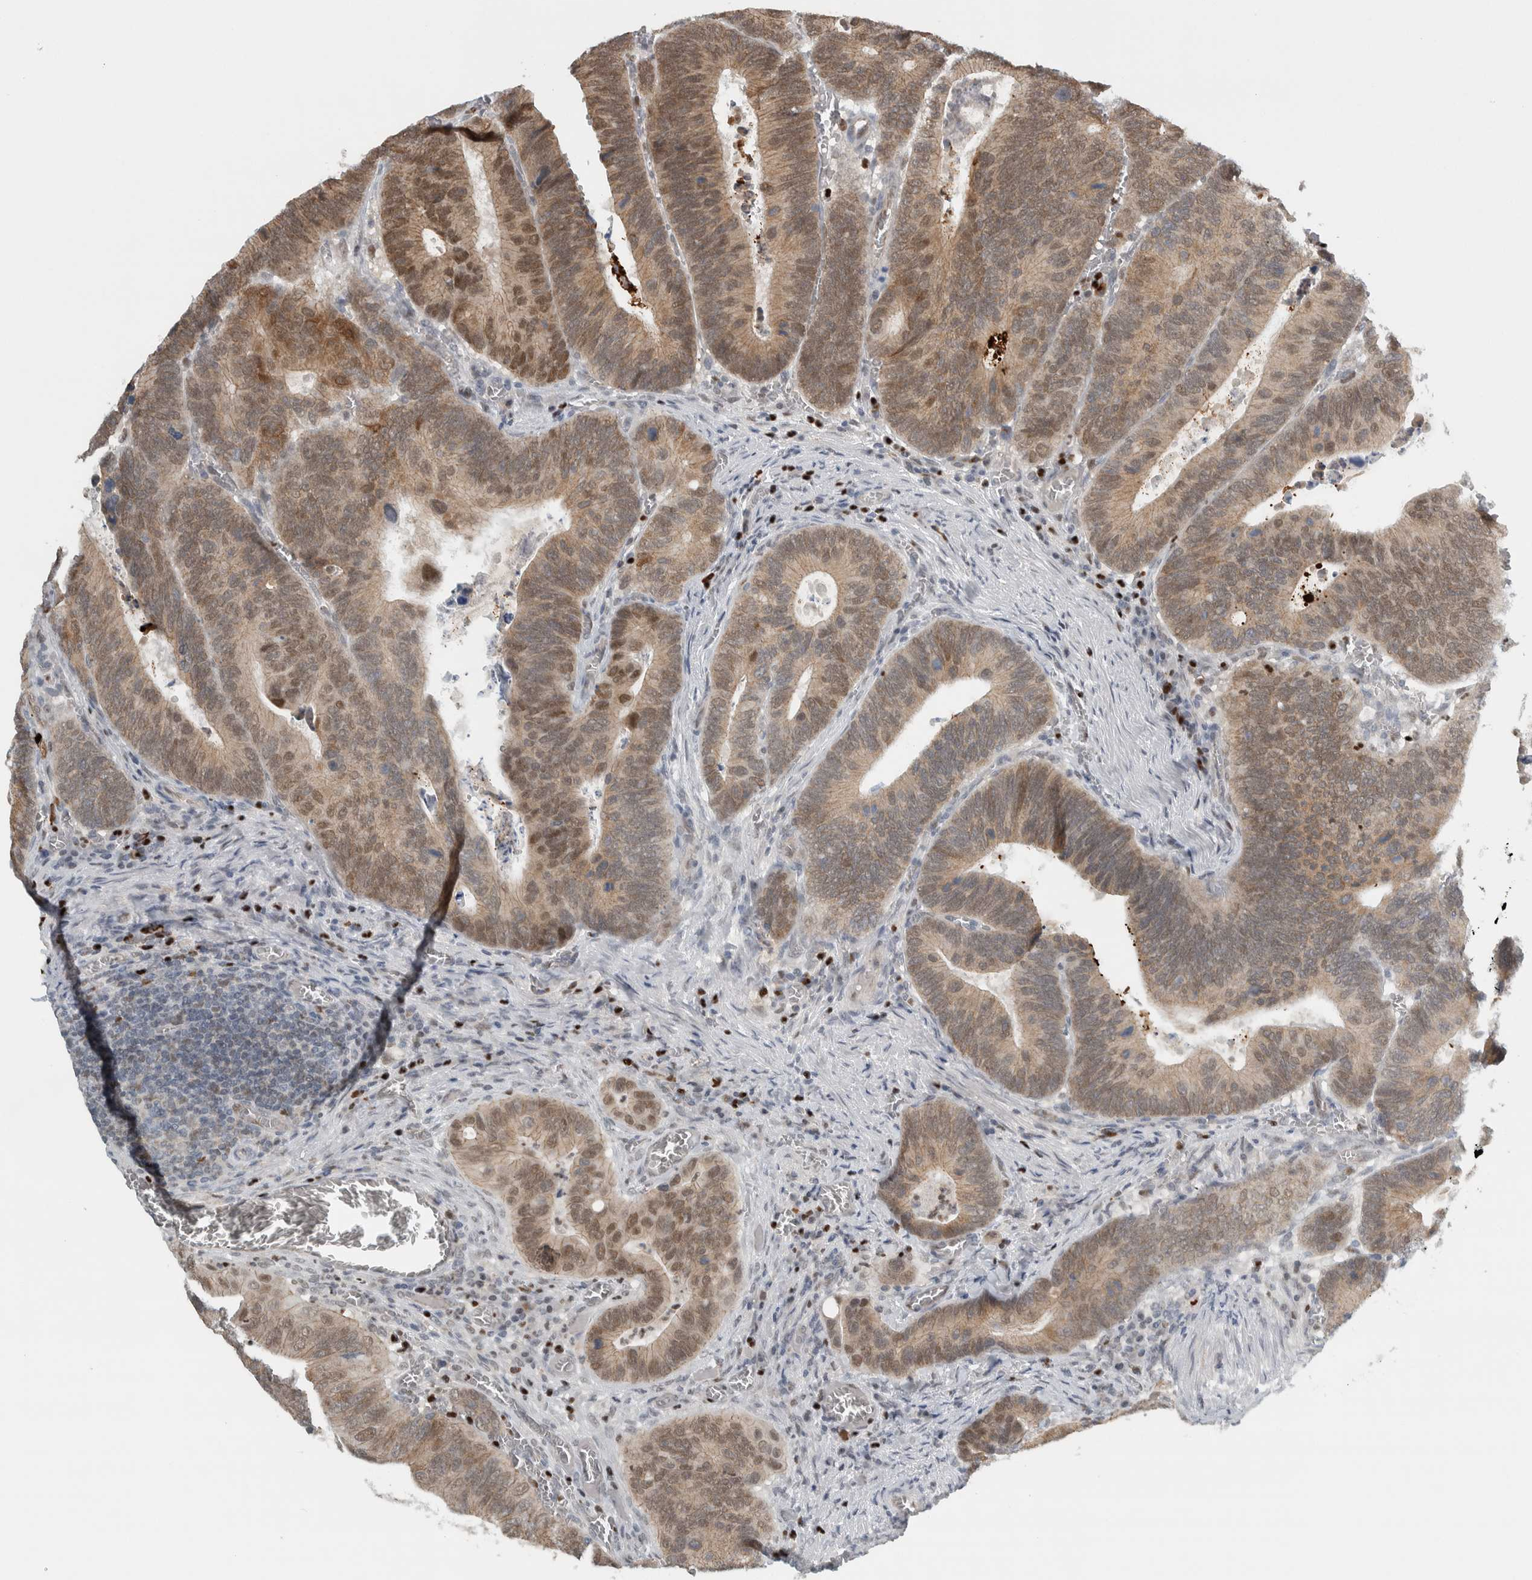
{"staining": {"intensity": "moderate", "quantity": ">75%", "location": "cytoplasmic/membranous,nuclear"}, "tissue": "colorectal cancer", "cell_type": "Tumor cells", "image_type": "cancer", "snomed": [{"axis": "morphology", "description": "Inflammation, NOS"}, {"axis": "morphology", "description": "Adenocarcinoma, NOS"}, {"axis": "topography", "description": "Colon"}], "caption": "IHC histopathology image of neoplastic tissue: human colorectal adenocarcinoma stained using IHC exhibits medium levels of moderate protein expression localized specifically in the cytoplasmic/membranous and nuclear of tumor cells, appearing as a cytoplasmic/membranous and nuclear brown color.", "gene": "ADPRM", "patient": {"sex": "male", "age": 72}}